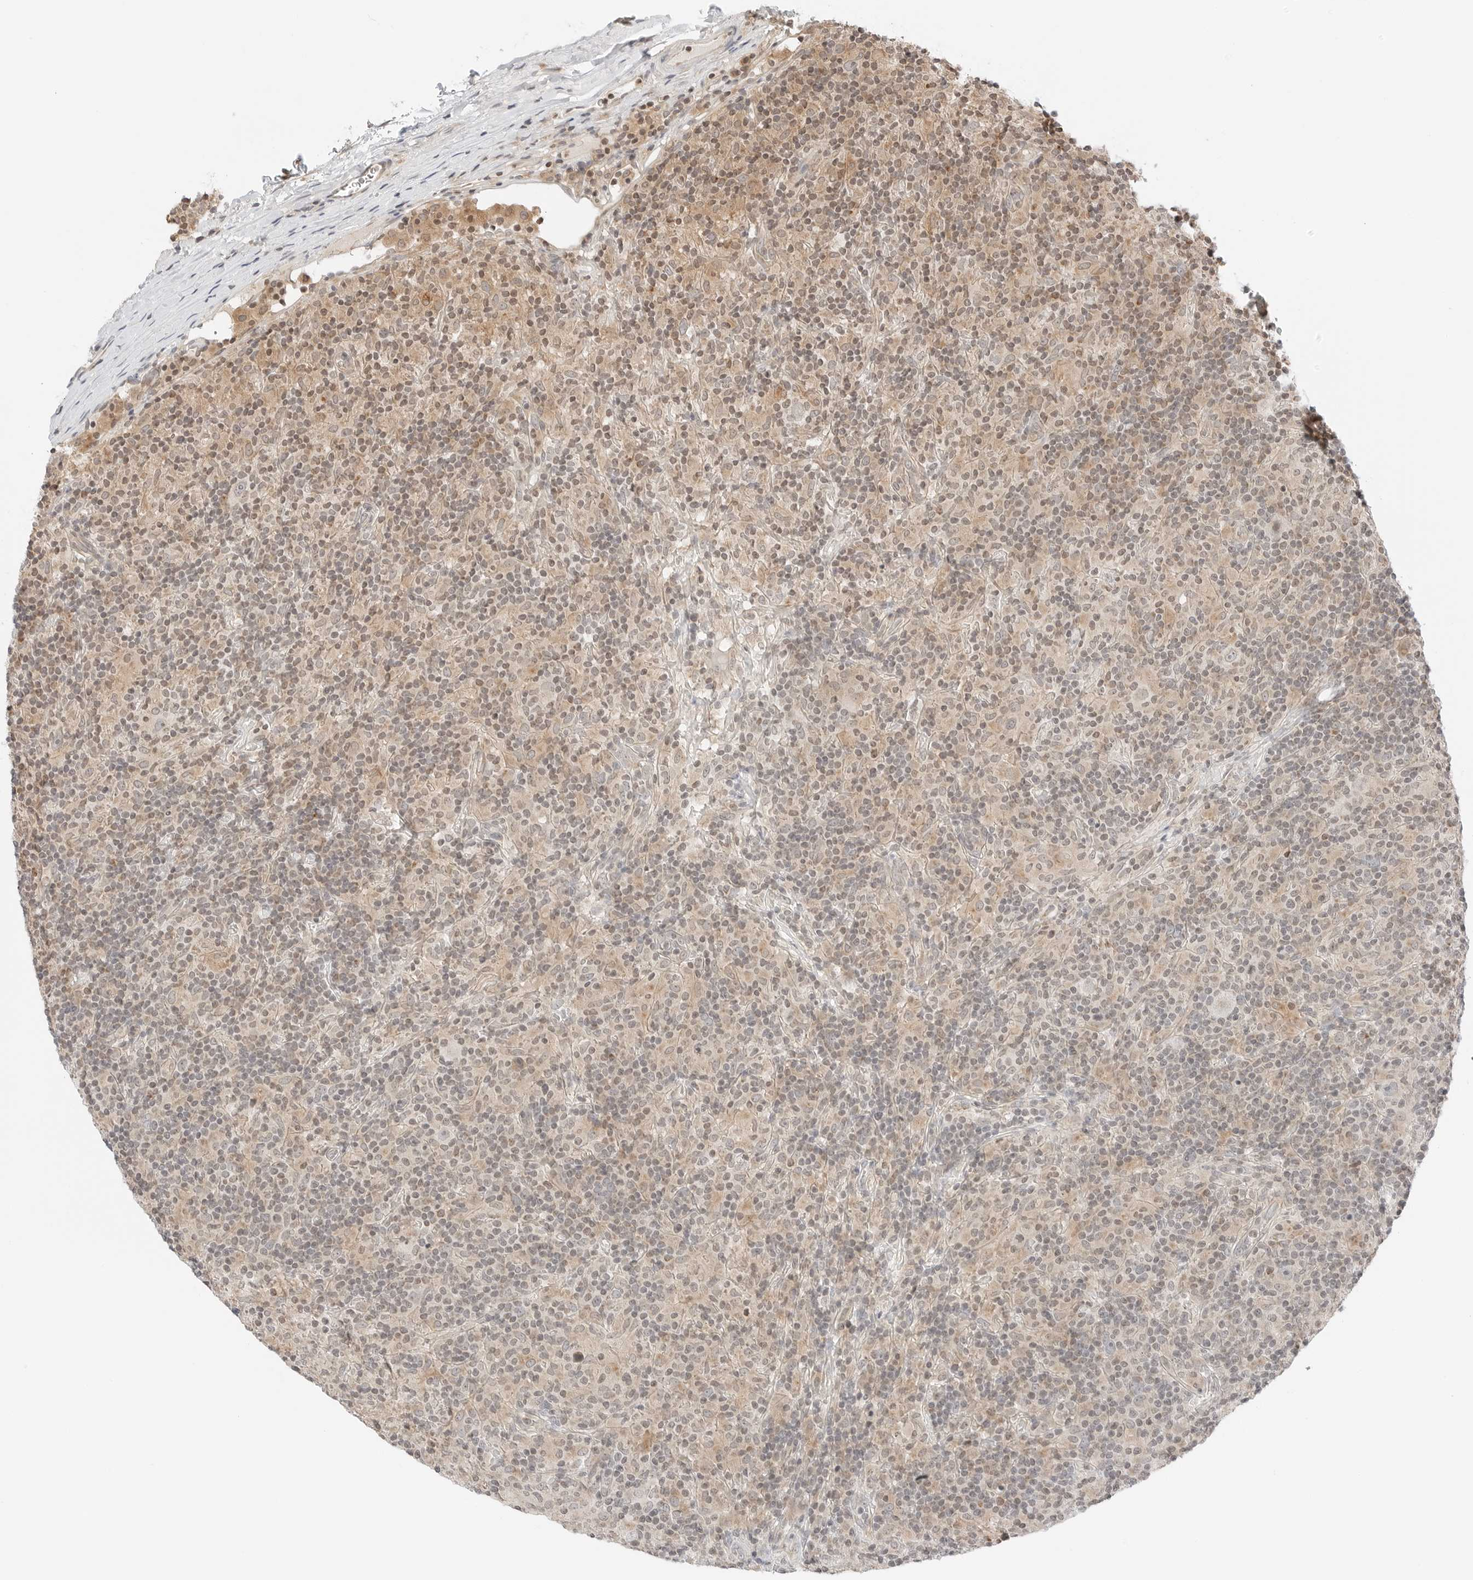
{"staining": {"intensity": "negative", "quantity": "none", "location": "none"}, "tissue": "lymphoma", "cell_type": "Tumor cells", "image_type": "cancer", "snomed": [{"axis": "morphology", "description": "Hodgkin's disease, NOS"}, {"axis": "topography", "description": "Lymph node"}], "caption": "High magnification brightfield microscopy of lymphoma stained with DAB (3,3'-diaminobenzidine) (brown) and counterstained with hematoxylin (blue): tumor cells show no significant staining.", "gene": "IQCC", "patient": {"sex": "male", "age": 70}}